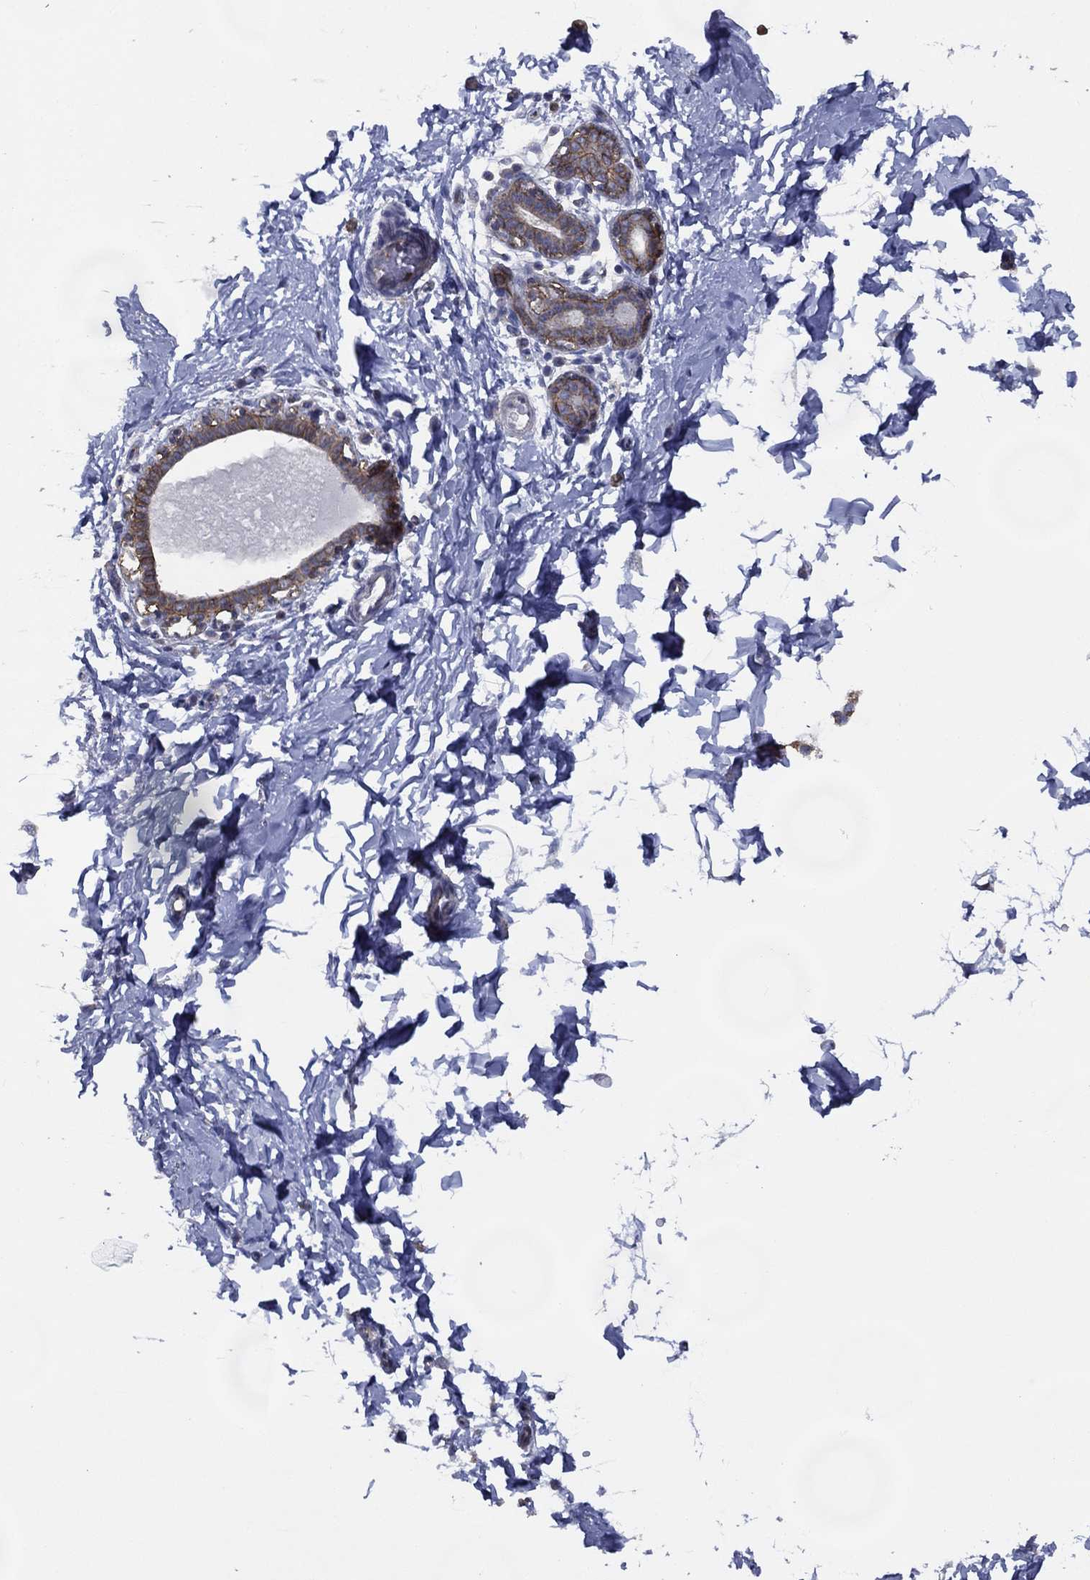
{"staining": {"intensity": "strong", "quantity": ">75%", "location": "cytoplasmic/membranous"}, "tissue": "breast", "cell_type": "Glandular cells", "image_type": "normal", "snomed": [{"axis": "morphology", "description": "Normal tissue, NOS"}, {"axis": "topography", "description": "Breast"}], "caption": "Strong cytoplasmic/membranous staining for a protein is appreciated in approximately >75% of glandular cells of benign breast using immunohistochemistry.", "gene": "ZNF223", "patient": {"sex": "female", "age": 37}}